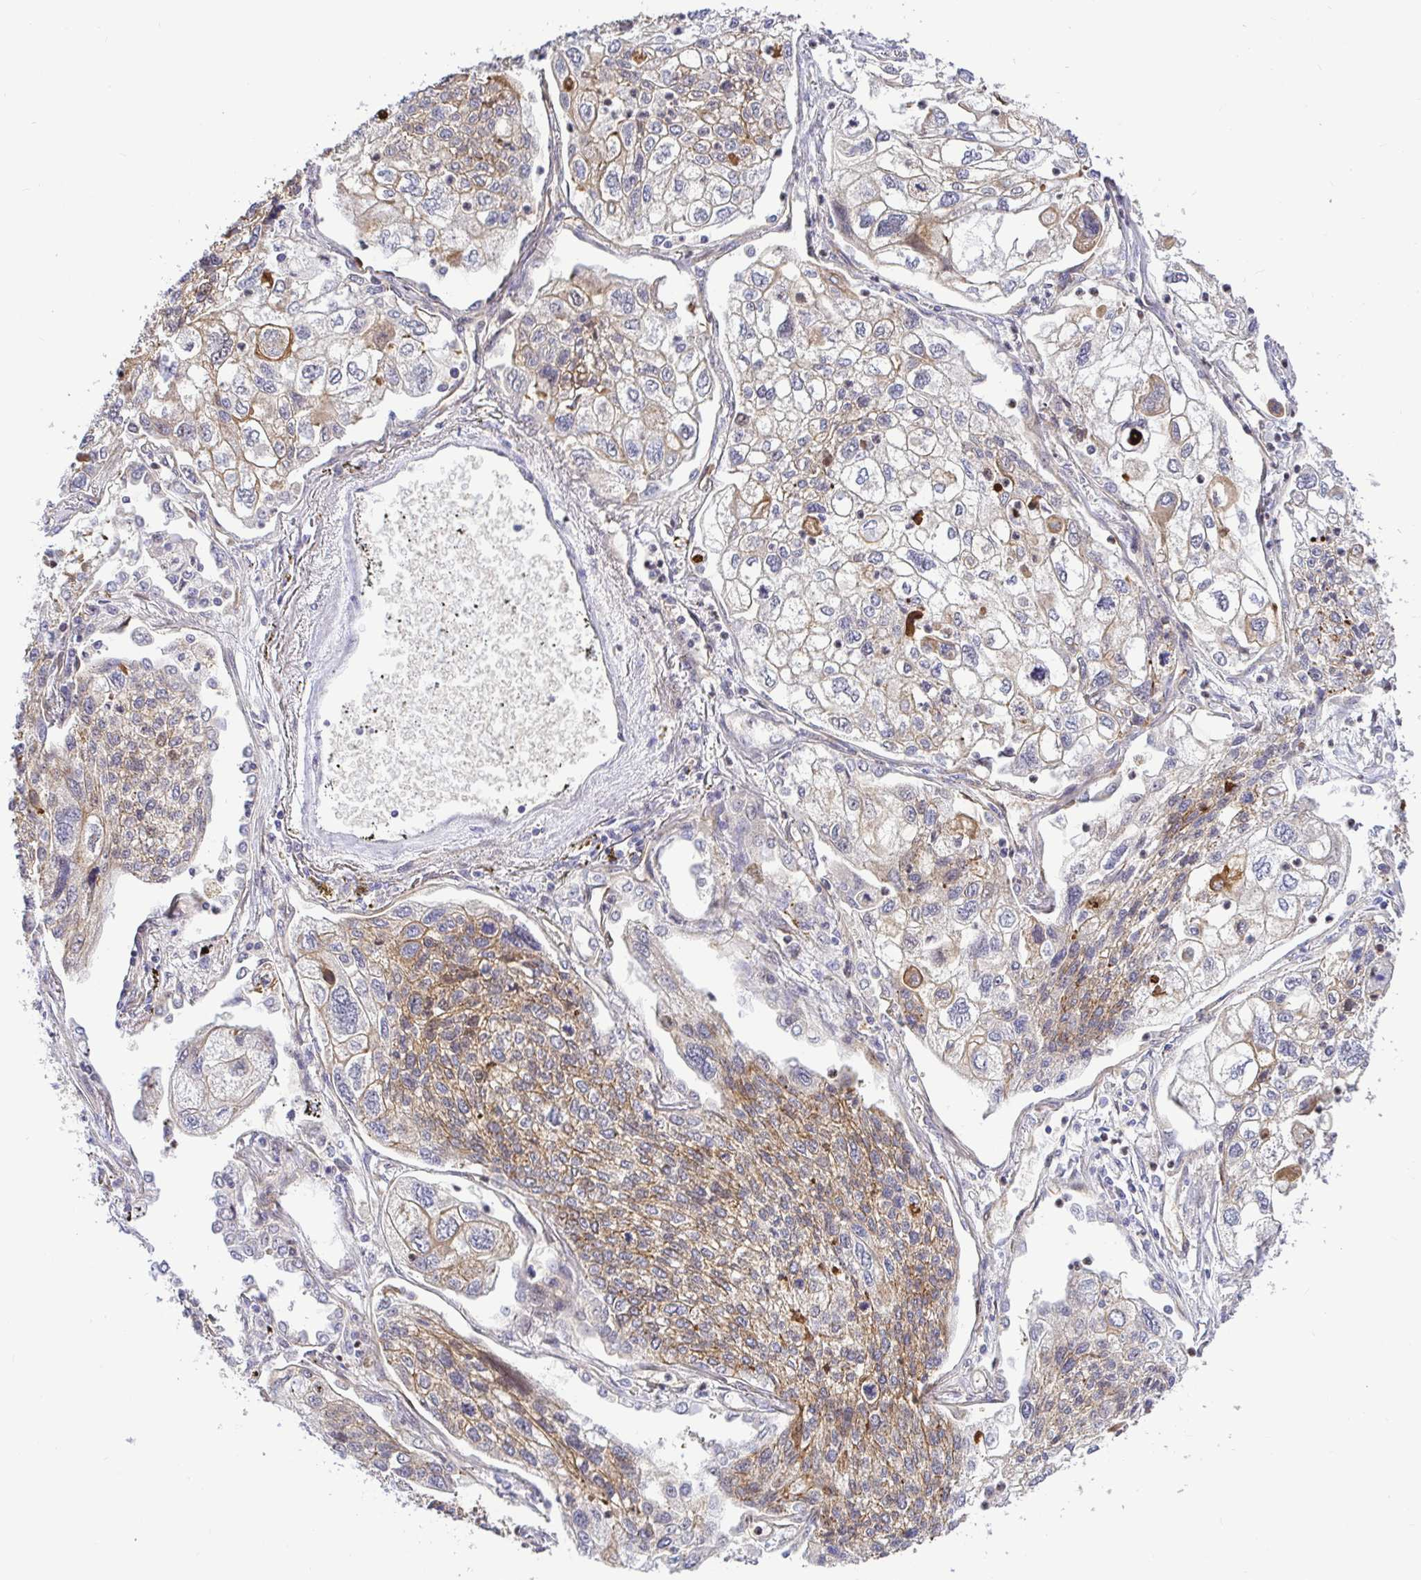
{"staining": {"intensity": "weak", "quantity": "25%-75%", "location": "cytoplasmic/membranous"}, "tissue": "lung cancer", "cell_type": "Tumor cells", "image_type": "cancer", "snomed": [{"axis": "morphology", "description": "Squamous cell carcinoma, NOS"}, {"axis": "topography", "description": "Lung"}], "caption": "This is a micrograph of immunohistochemistry staining of lung cancer, which shows weak positivity in the cytoplasmic/membranous of tumor cells.", "gene": "TRIM55", "patient": {"sex": "male", "age": 74}}